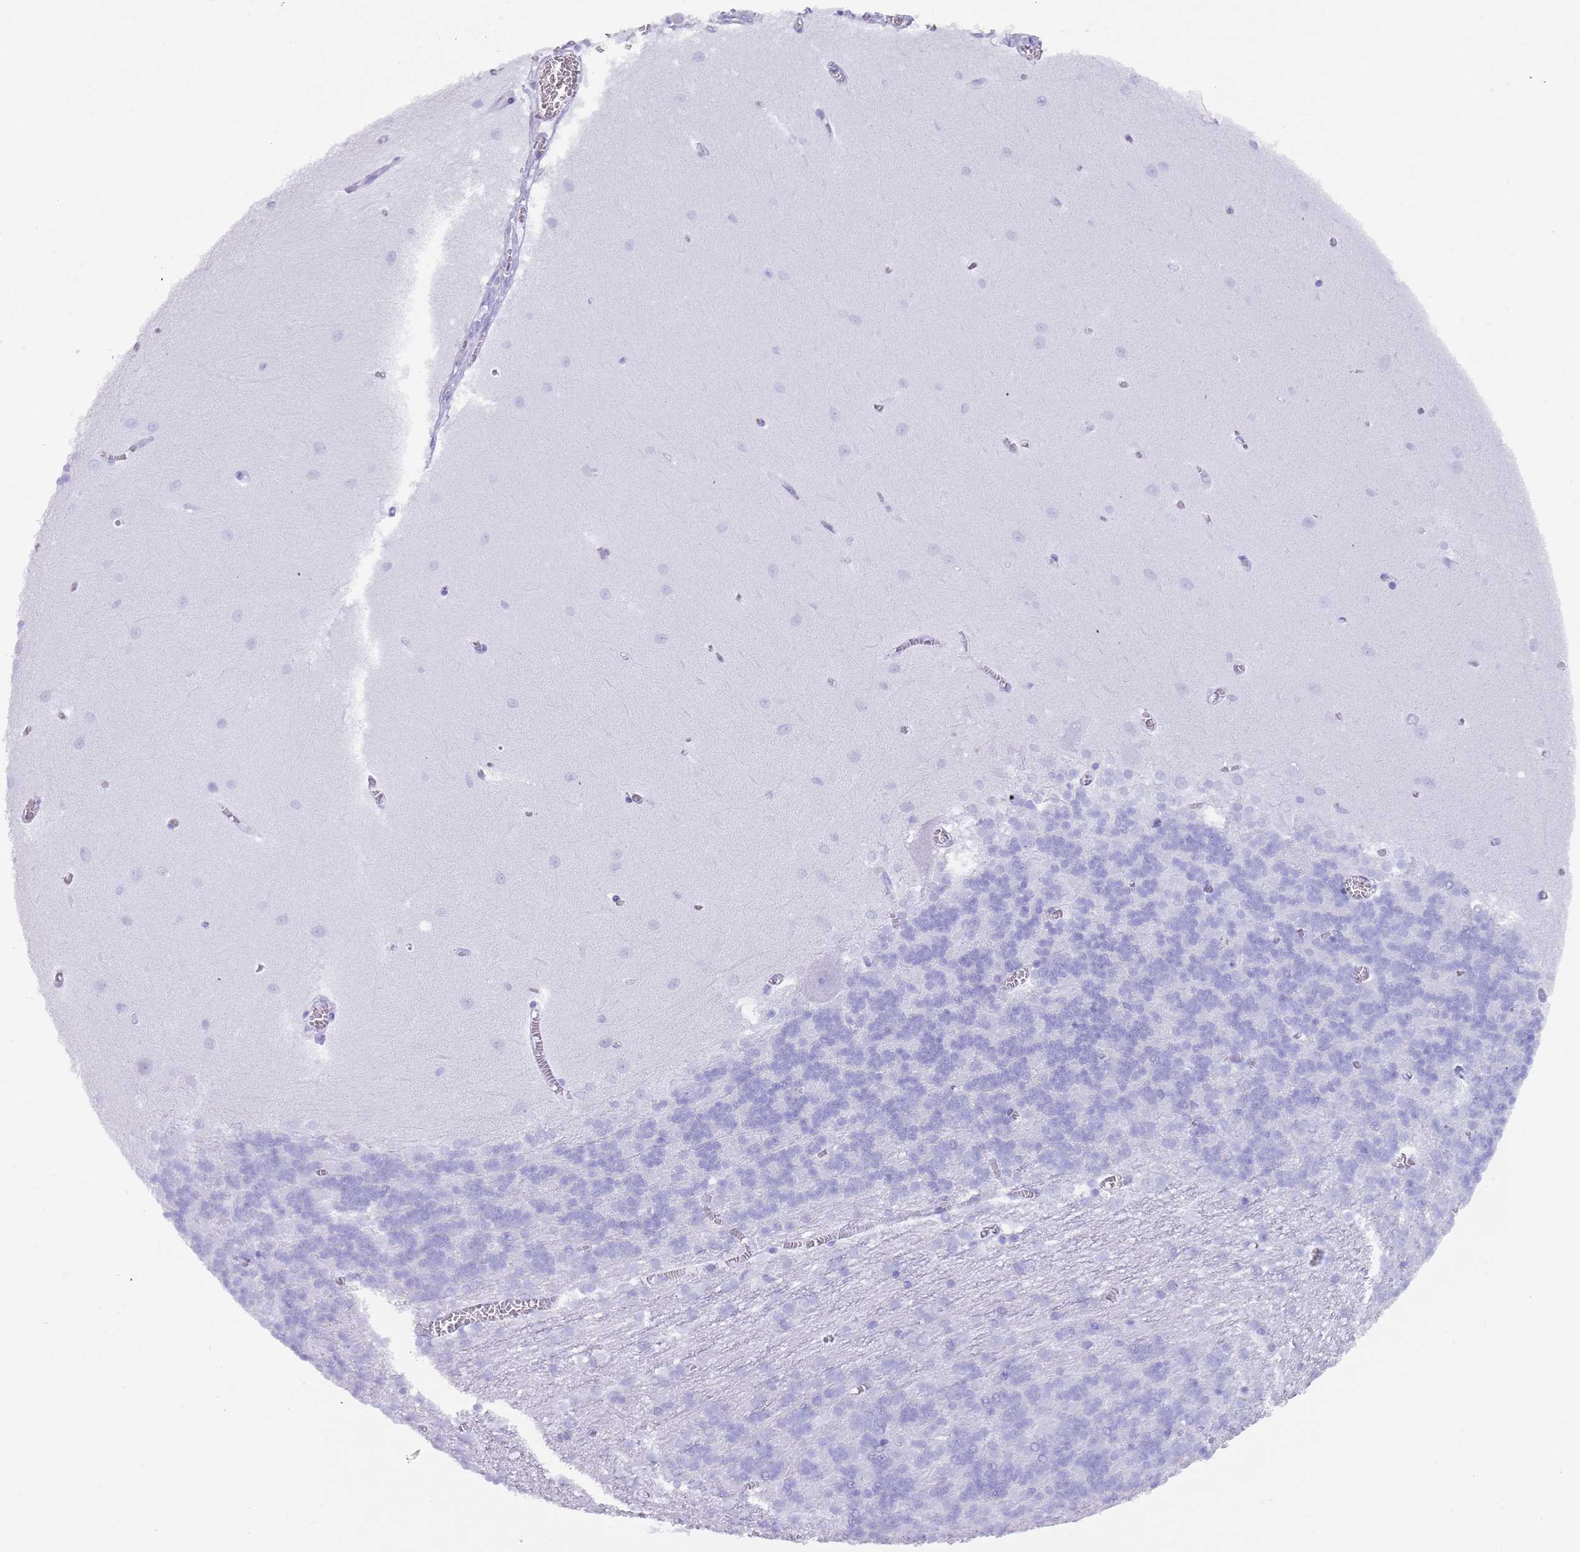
{"staining": {"intensity": "negative", "quantity": "none", "location": "none"}, "tissue": "cerebellum", "cell_type": "Cells in granular layer", "image_type": "normal", "snomed": [{"axis": "morphology", "description": "Normal tissue, NOS"}, {"axis": "topography", "description": "Cerebellum"}], "caption": "Immunohistochemical staining of unremarkable cerebellum displays no significant positivity in cells in granular layer. (Immunohistochemistry (ihc), brightfield microscopy, high magnification).", "gene": "MYADML2", "patient": {"sex": "male", "age": 37}}